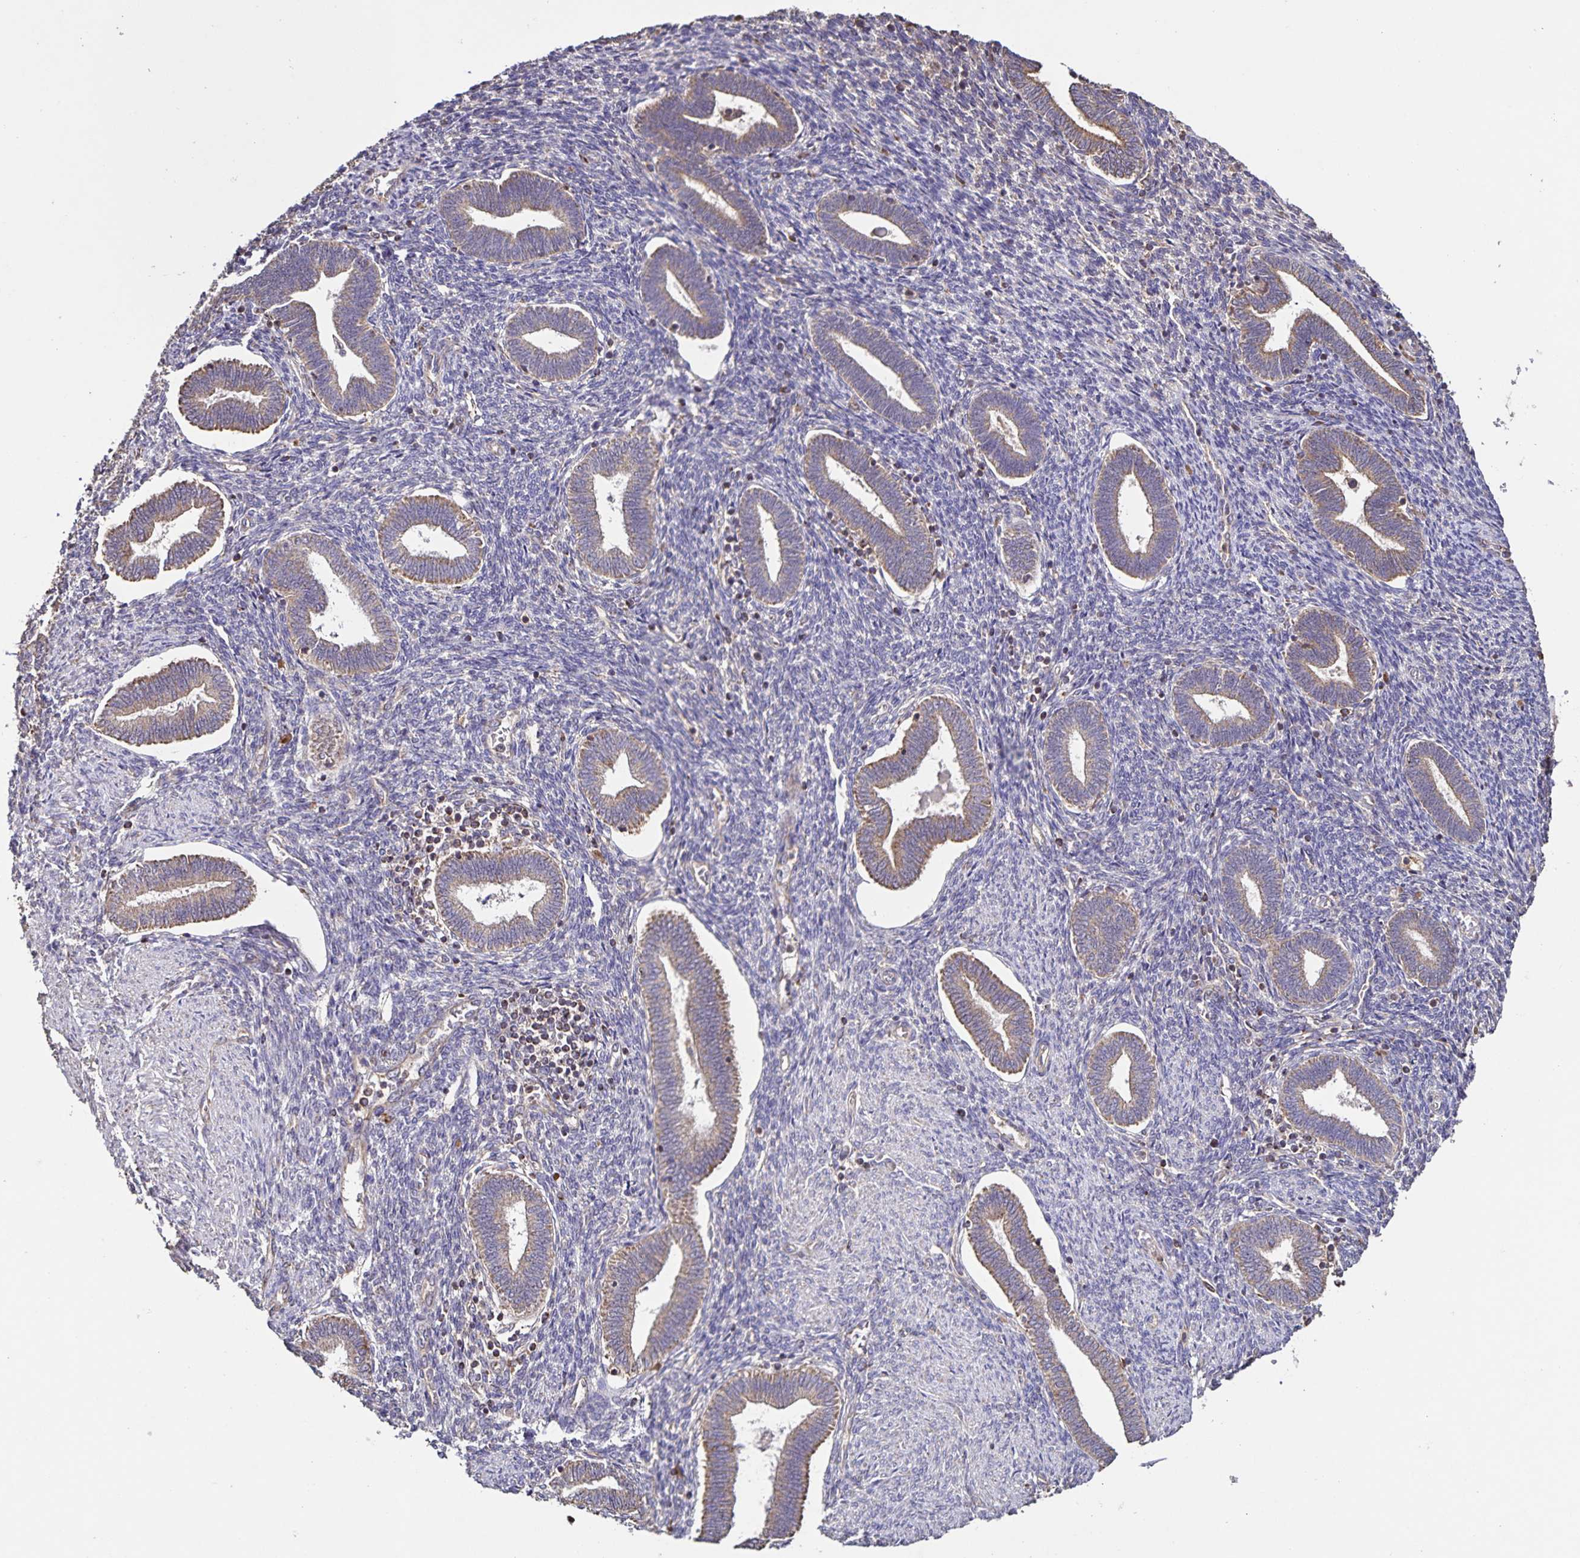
{"staining": {"intensity": "weak", "quantity": "25%-75%", "location": "cytoplasmic/membranous"}, "tissue": "endometrium", "cell_type": "Cells in endometrial stroma", "image_type": "normal", "snomed": [{"axis": "morphology", "description": "Normal tissue, NOS"}, {"axis": "topography", "description": "Endometrium"}], "caption": "DAB immunohistochemical staining of benign endometrium displays weak cytoplasmic/membranous protein staining in about 25%-75% of cells in endometrial stroma.", "gene": "MAN1A1", "patient": {"sex": "female", "age": 42}}